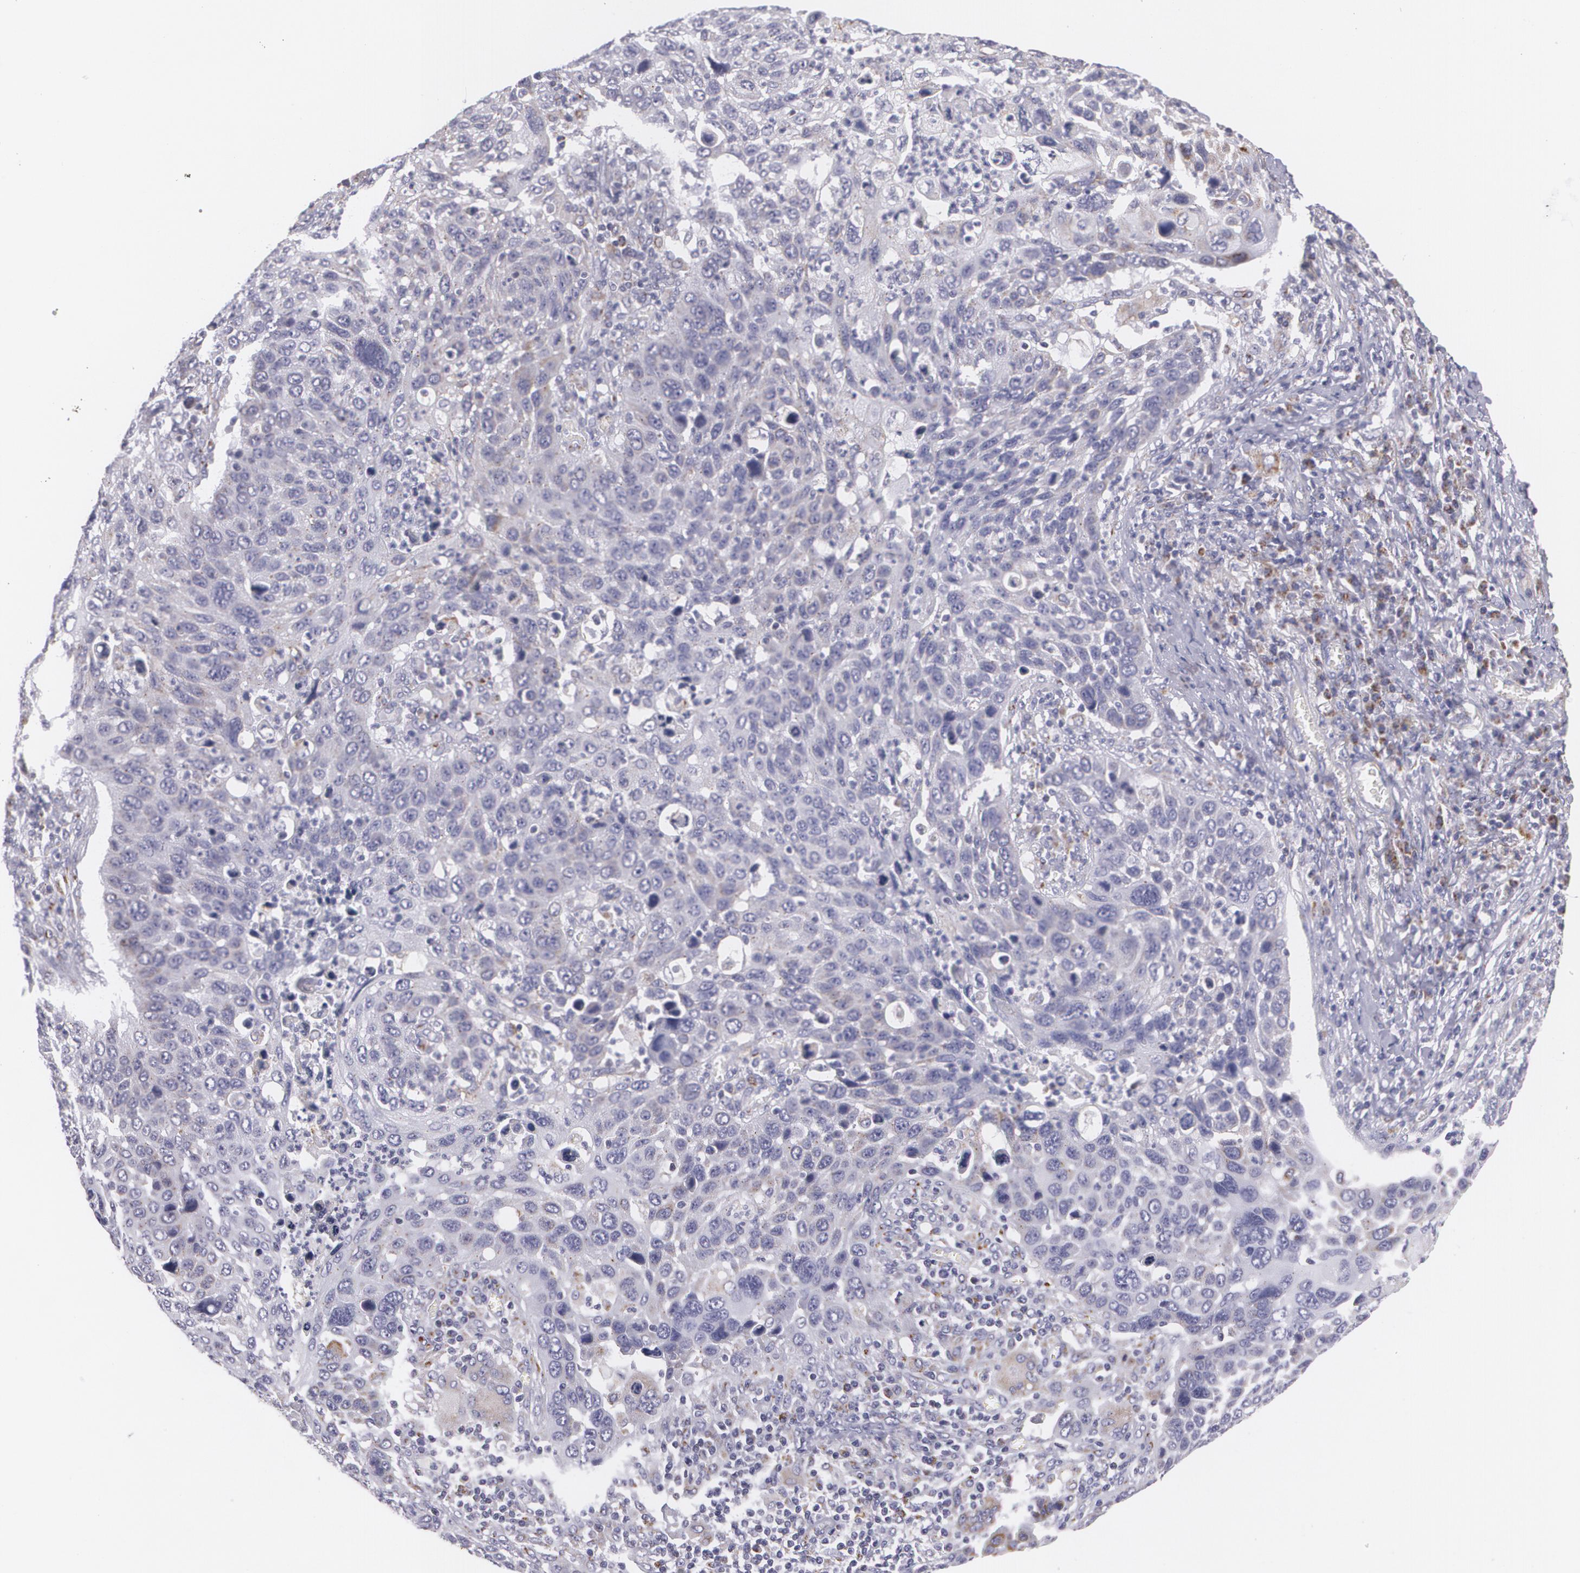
{"staining": {"intensity": "weak", "quantity": "<25%", "location": "cytoplasmic/membranous"}, "tissue": "lung cancer", "cell_type": "Tumor cells", "image_type": "cancer", "snomed": [{"axis": "morphology", "description": "Squamous cell carcinoma, NOS"}, {"axis": "topography", "description": "Lung"}], "caption": "Lung cancer was stained to show a protein in brown. There is no significant expression in tumor cells.", "gene": "CILK1", "patient": {"sex": "male", "age": 68}}